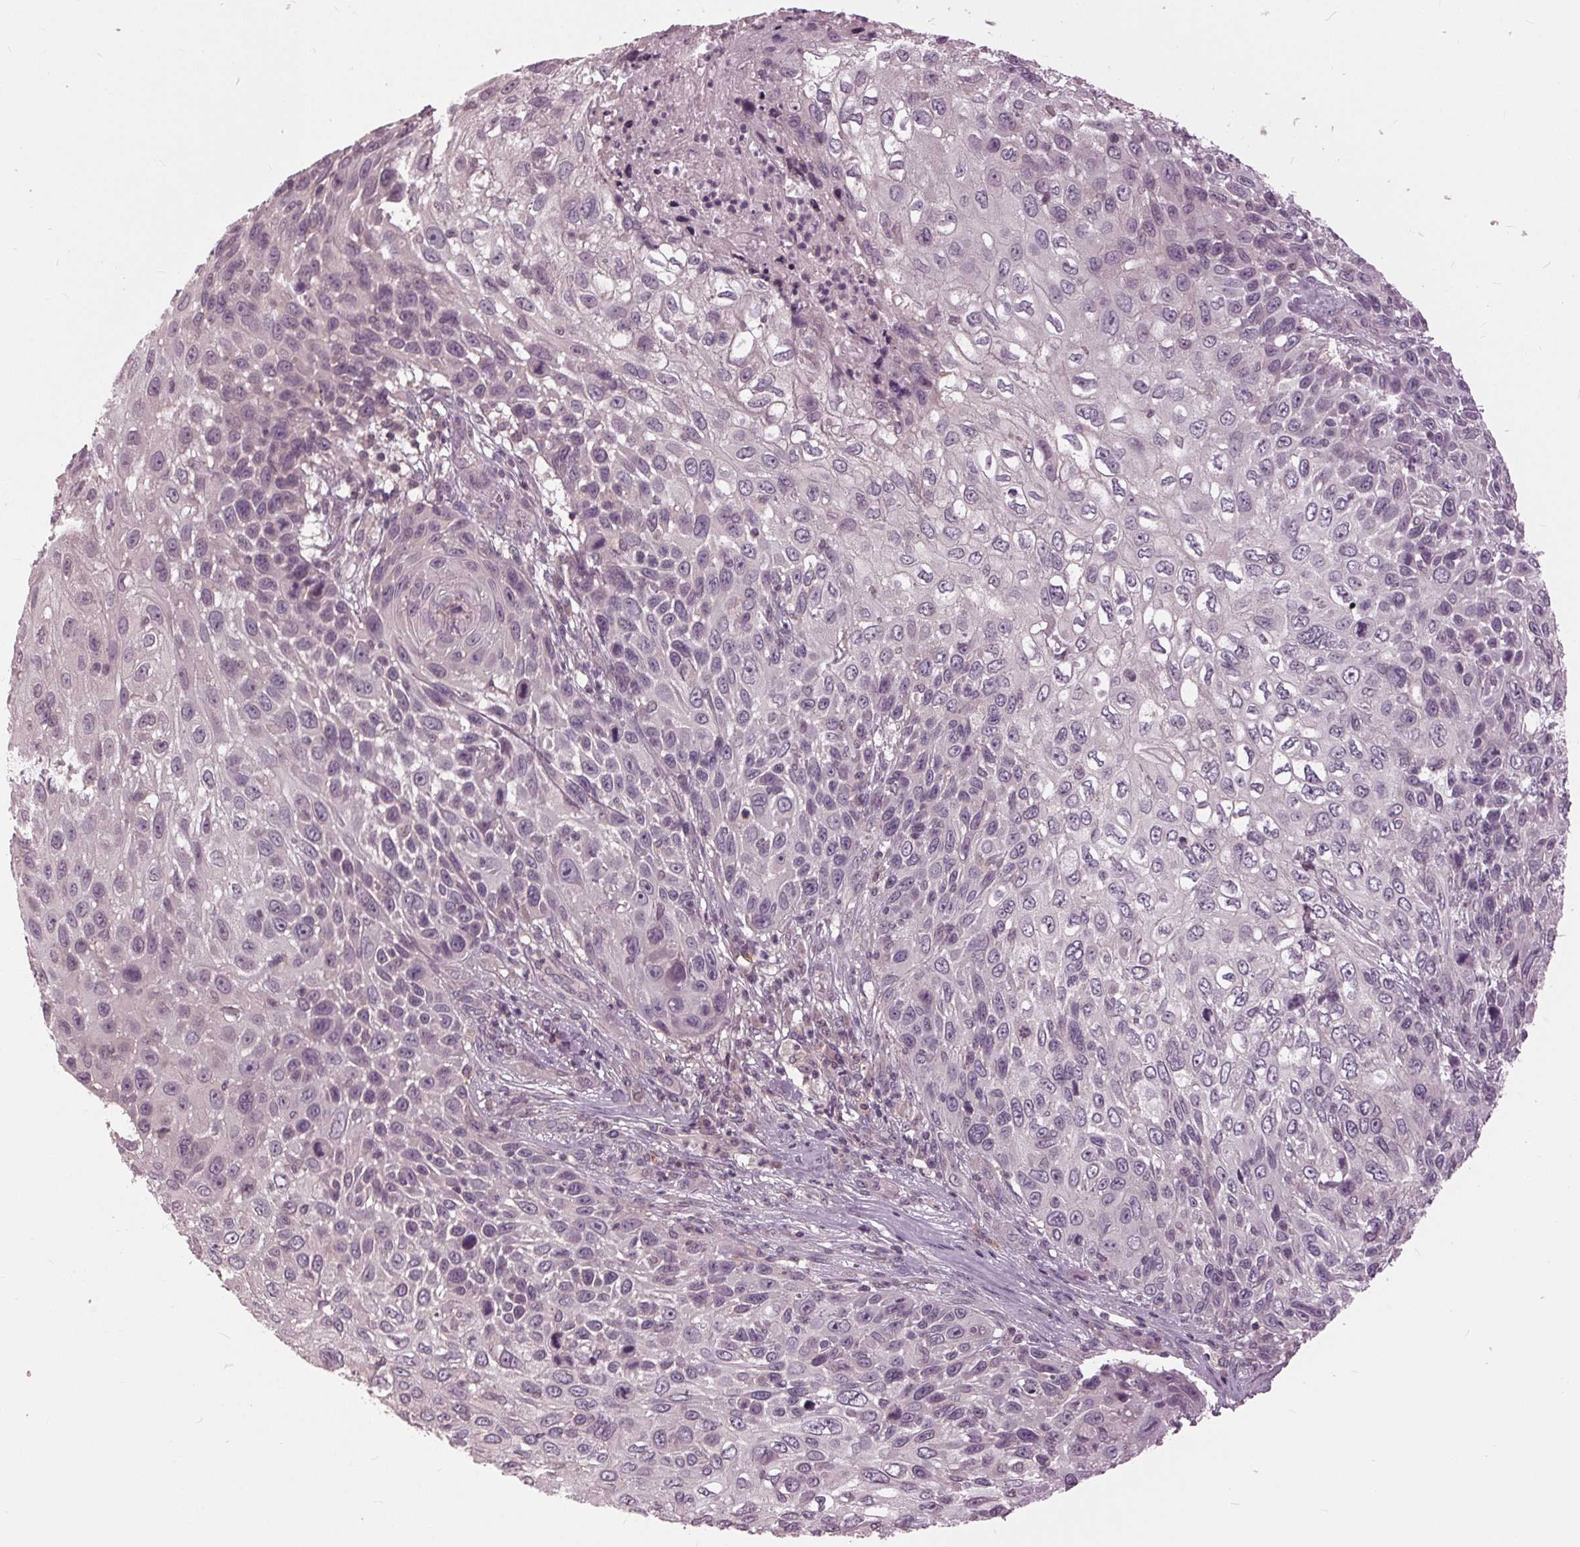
{"staining": {"intensity": "negative", "quantity": "none", "location": "none"}, "tissue": "skin cancer", "cell_type": "Tumor cells", "image_type": "cancer", "snomed": [{"axis": "morphology", "description": "Squamous cell carcinoma, NOS"}, {"axis": "topography", "description": "Skin"}], "caption": "Immunohistochemical staining of human skin cancer shows no significant positivity in tumor cells.", "gene": "SIGLEC6", "patient": {"sex": "male", "age": 92}}